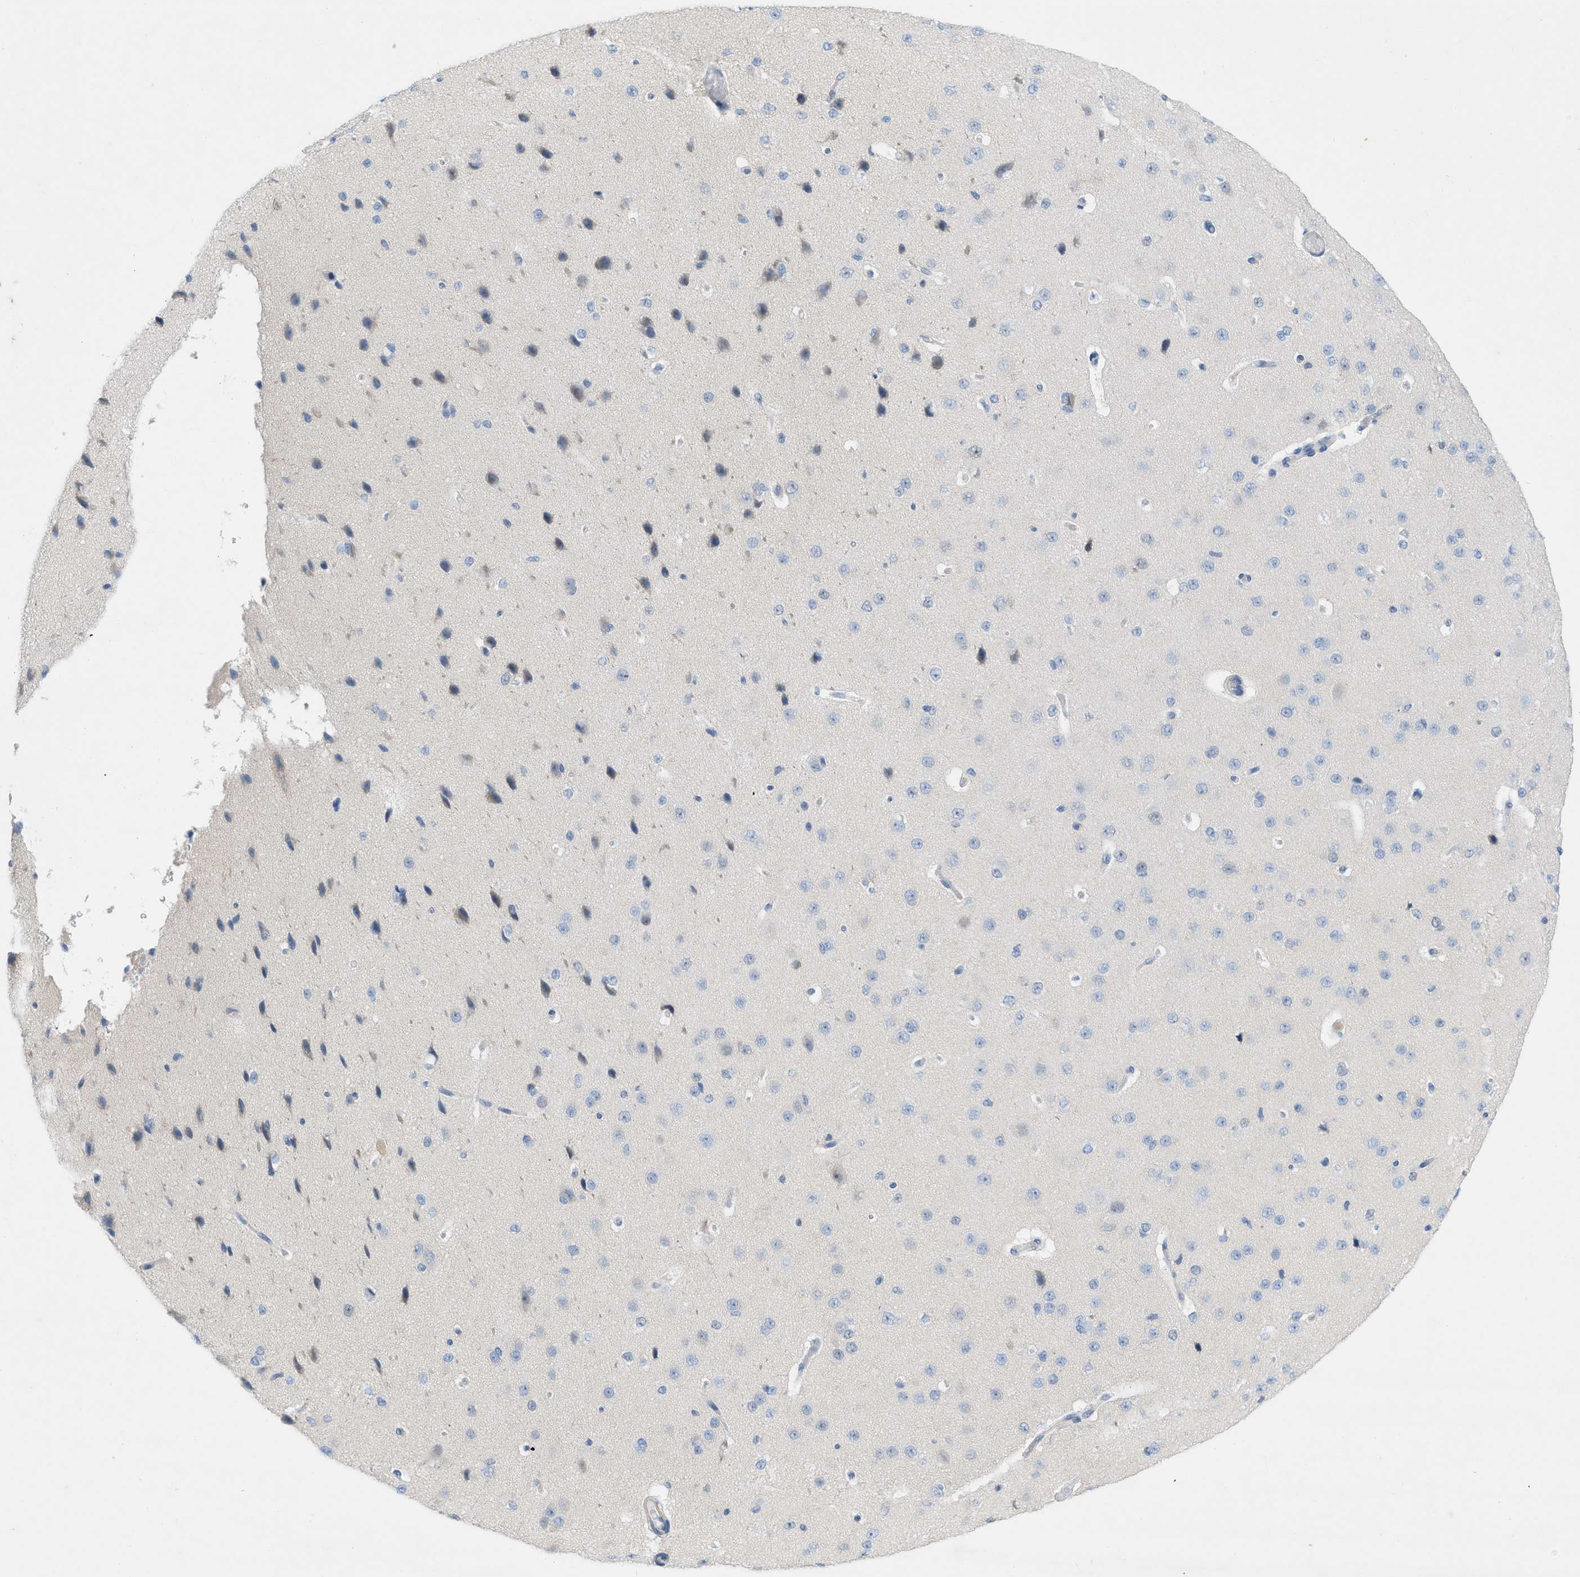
{"staining": {"intensity": "negative", "quantity": "none", "location": "none"}, "tissue": "cerebral cortex", "cell_type": "Endothelial cells", "image_type": "normal", "snomed": [{"axis": "morphology", "description": "Normal tissue, NOS"}, {"axis": "morphology", "description": "Developmental malformation"}, {"axis": "topography", "description": "Cerebral cortex"}], "caption": "High power microscopy image of an IHC image of benign cerebral cortex, revealing no significant expression in endothelial cells.", "gene": "HLTF", "patient": {"sex": "female", "age": 30}}